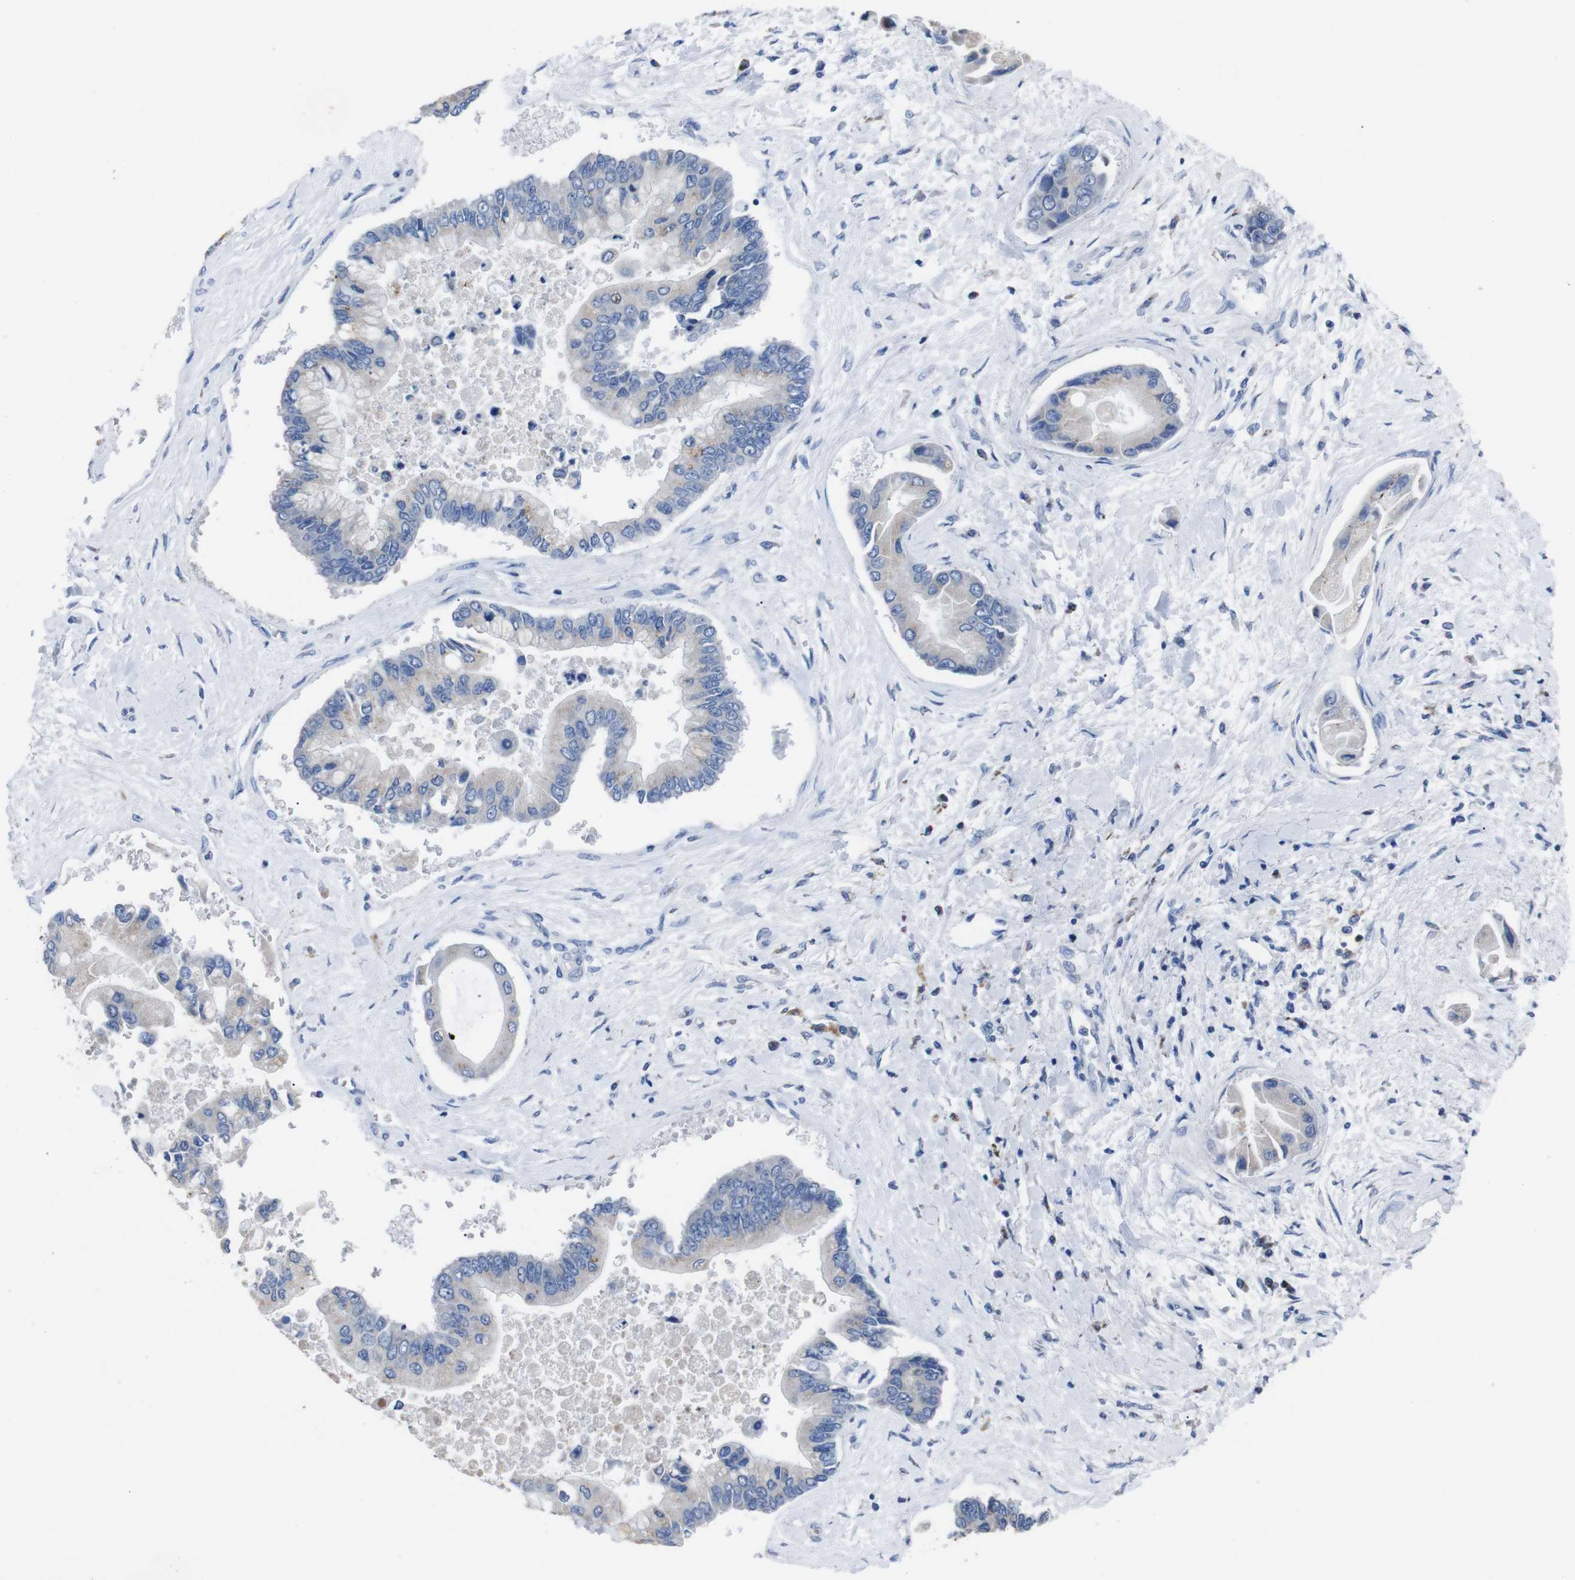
{"staining": {"intensity": "negative", "quantity": "none", "location": "none"}, "tissue": "liver cancer", "cell_type": "Tumor cells", "image_type": "cancer", "snomed": [{"axis": "morphology", "description": "Cholangiocarcinoma"}, {"axis": "topography", "description": "Liver"}], "caption": "DAB immunohistochemical staining of human liver cancer exhibits no significant expression in tumor cells.", "gene": "GJB2", "patient": {"sex": "male", "age": 50}}